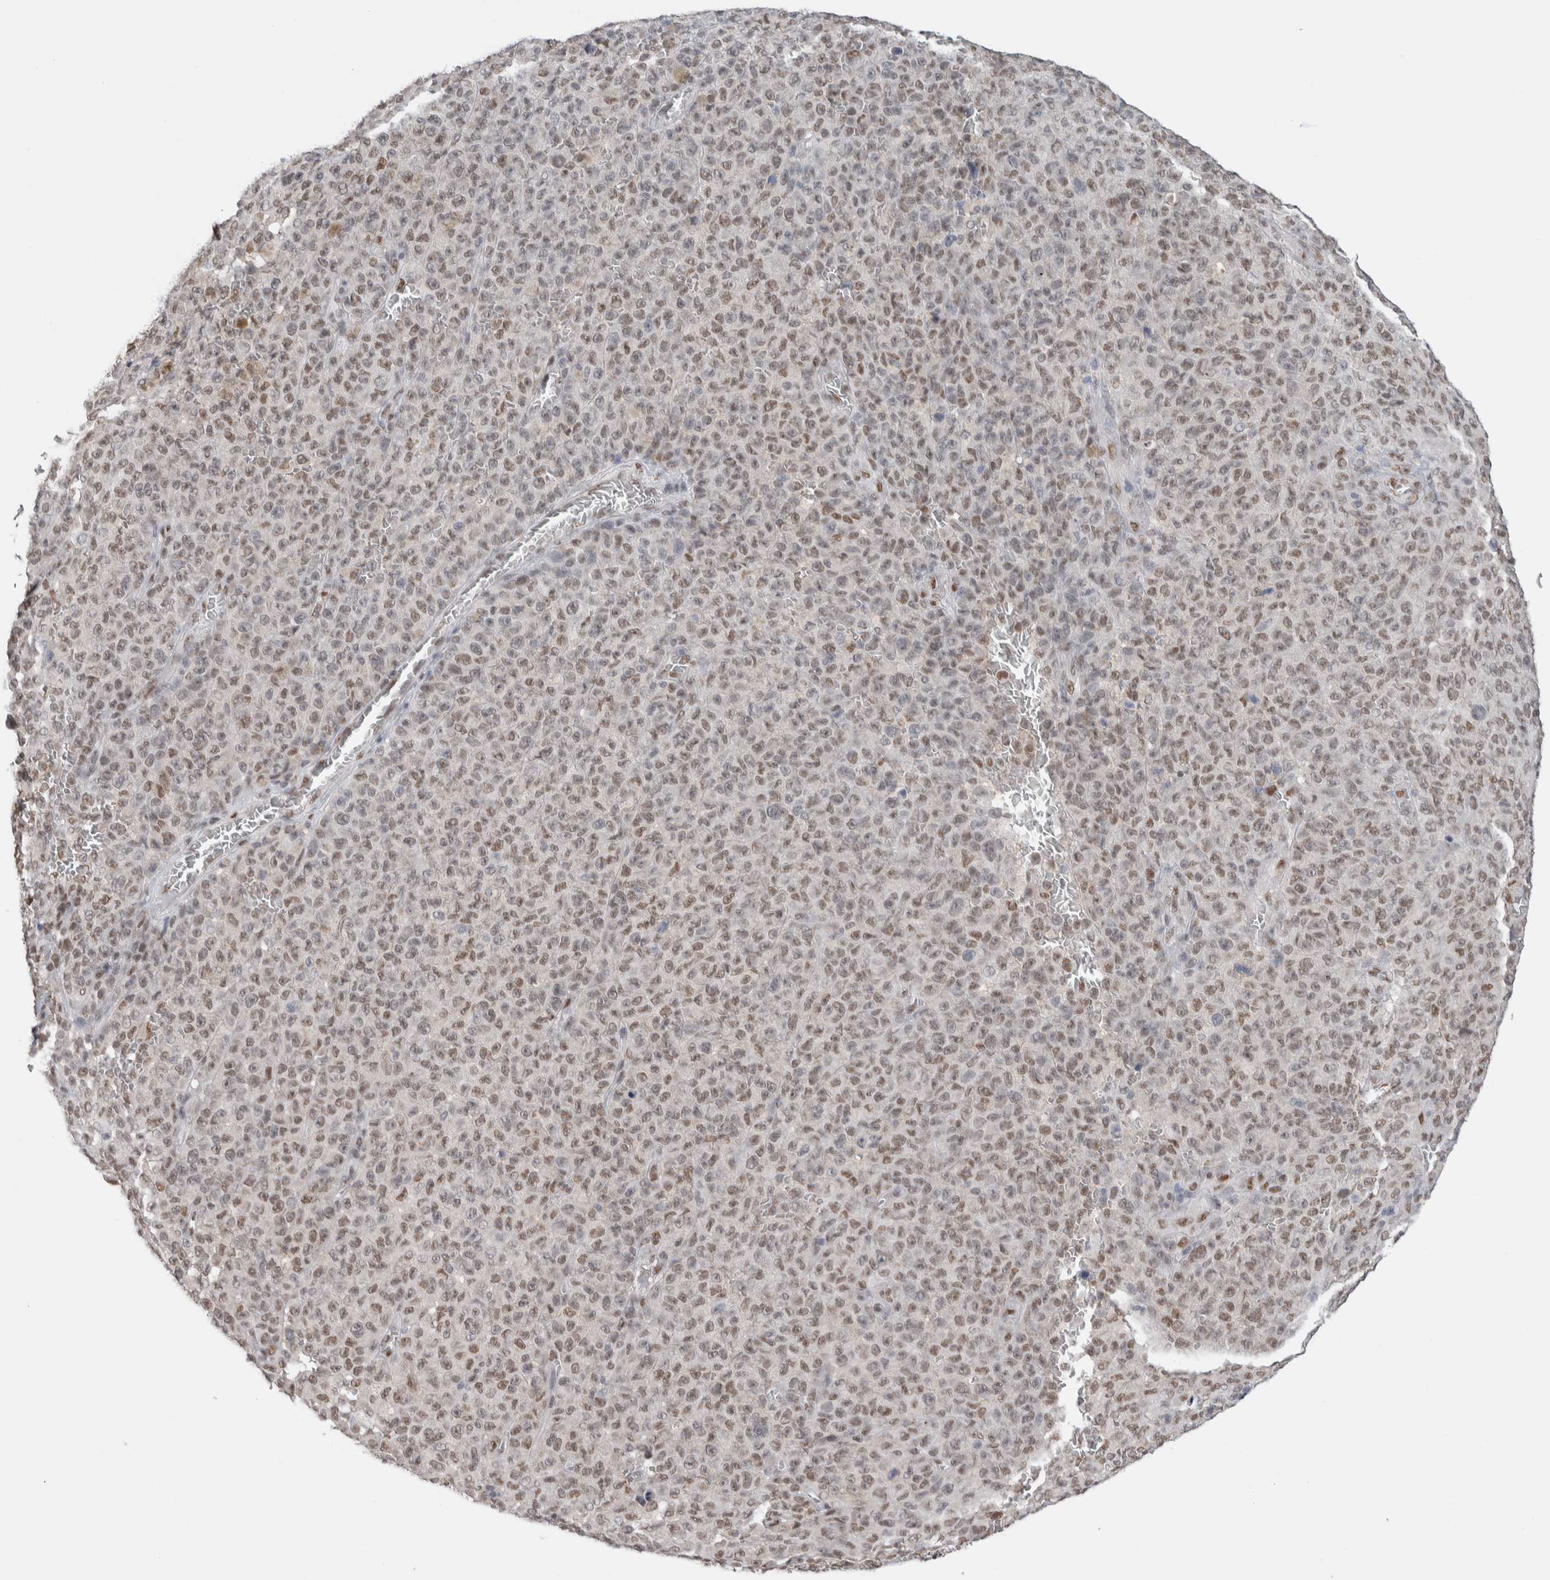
{"staining": {"intensity": "weak", "quantity": ">75%", "location": "nuclear"}, "tissue": "melanoma", "cell_type": "Tumor cells", "image_type": "cancer", "snomed": [{"axis": "morphology", "description": "Malignant melanoma, NOS"}, {"axis": "topography", "description": "Skin"}], "caption": "Human malignant melanoma stained with a brown dye shows weak nuclear positive staining in approximately >75% of tumor cells.", "gene": "PRMT1", "patient": {"sex": "female", "age": 82}}